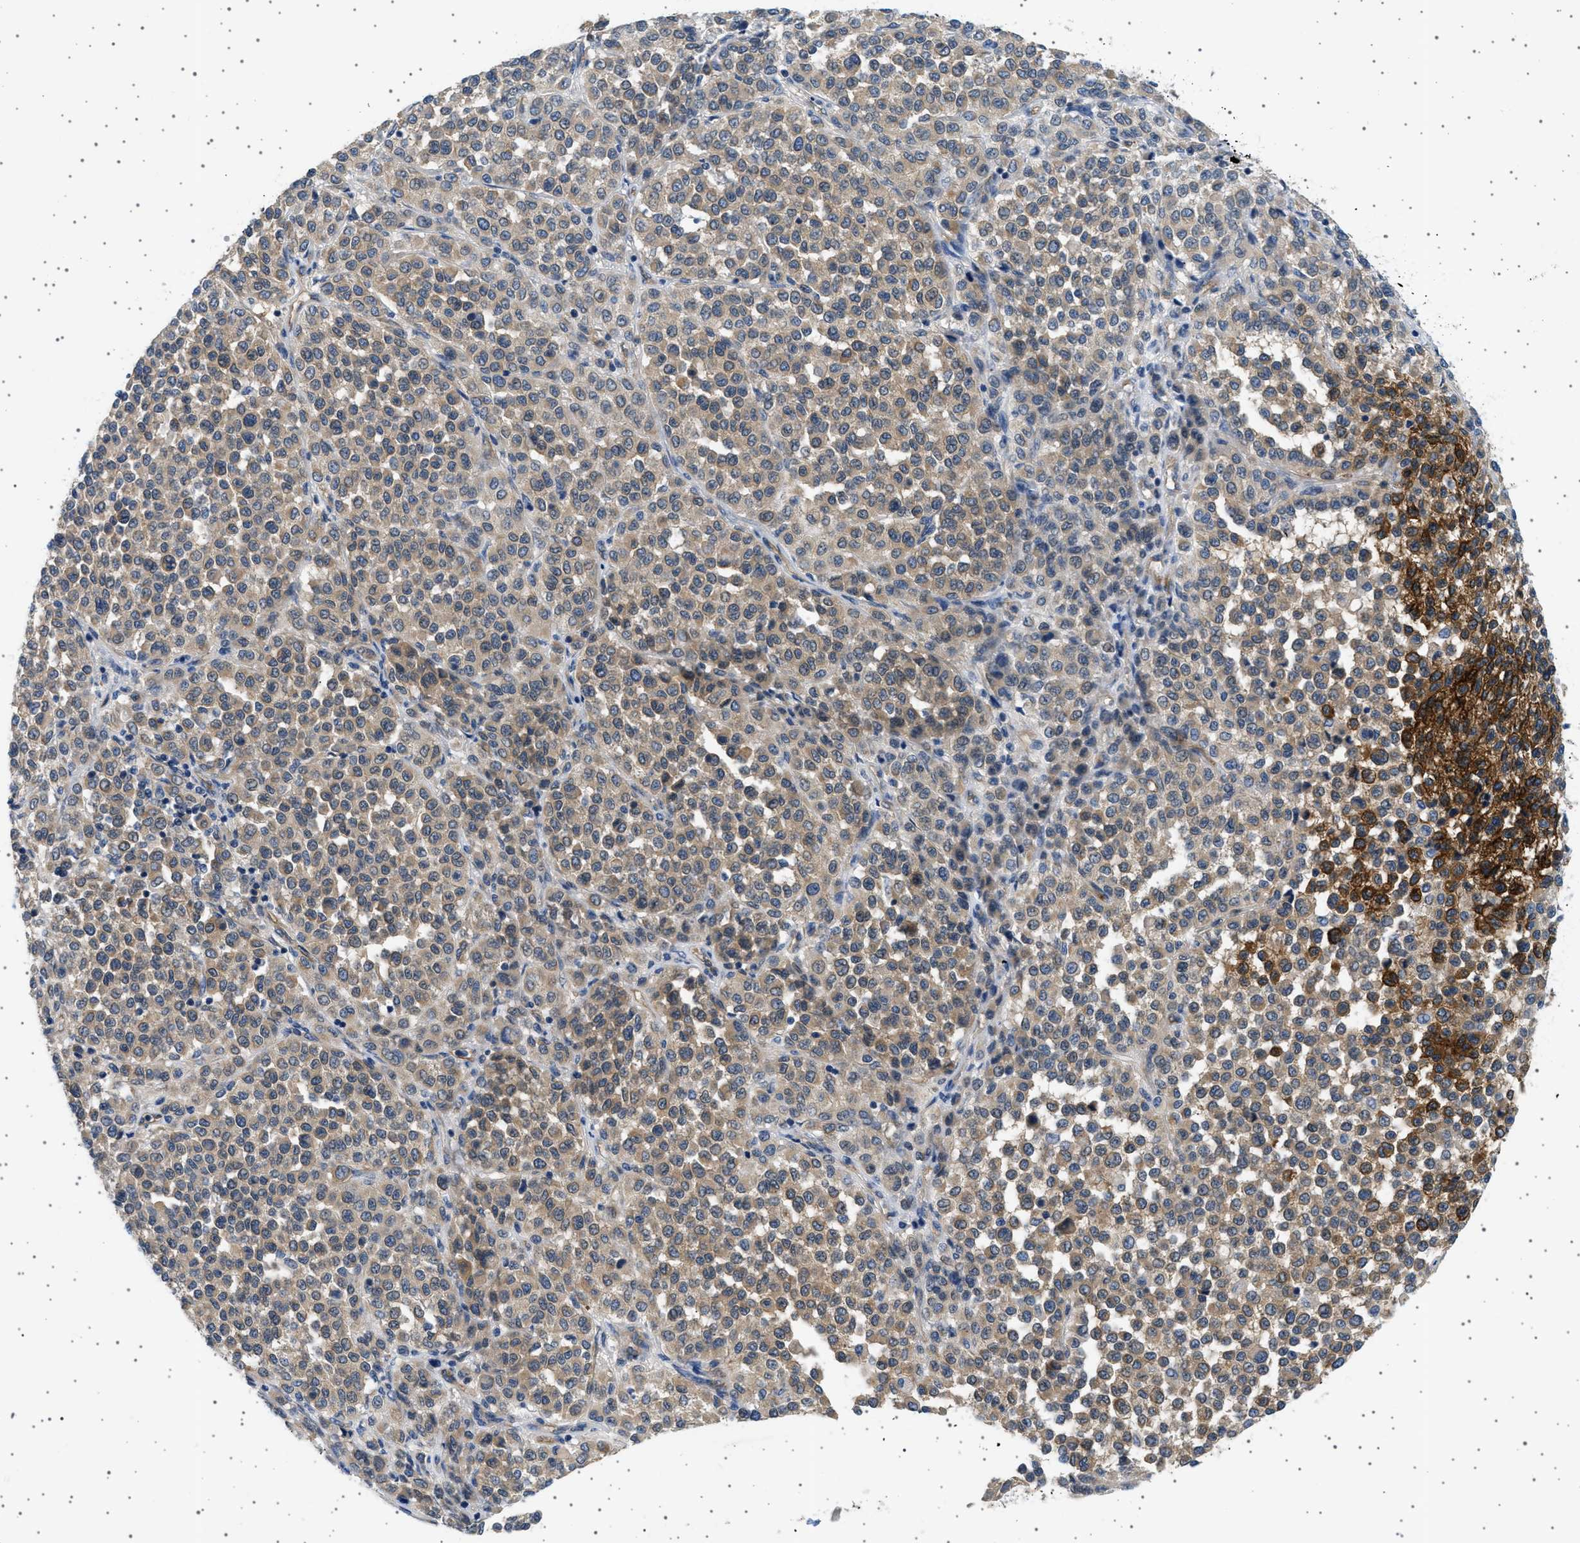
{"staining": {"intensity": "strong", "quantity": "<25%", "location": "cytoplasmic/membranous"}, "tissue": "melanoma", "cell_type": "Tumor cells", "image_type": "cancer", "snomed": [{"axis": "morphology", "description": "Malignant melanoma, Metastatic site"}, {"axis": "topography", "description": "Pancreas"}], "caption": "Tumor cells reveal strong cytoplasmic/membranous expression in approximately <25% of cells in melanoma.", "gene": "PLPP6", "patient": {"sex": "female", "age": 30}}